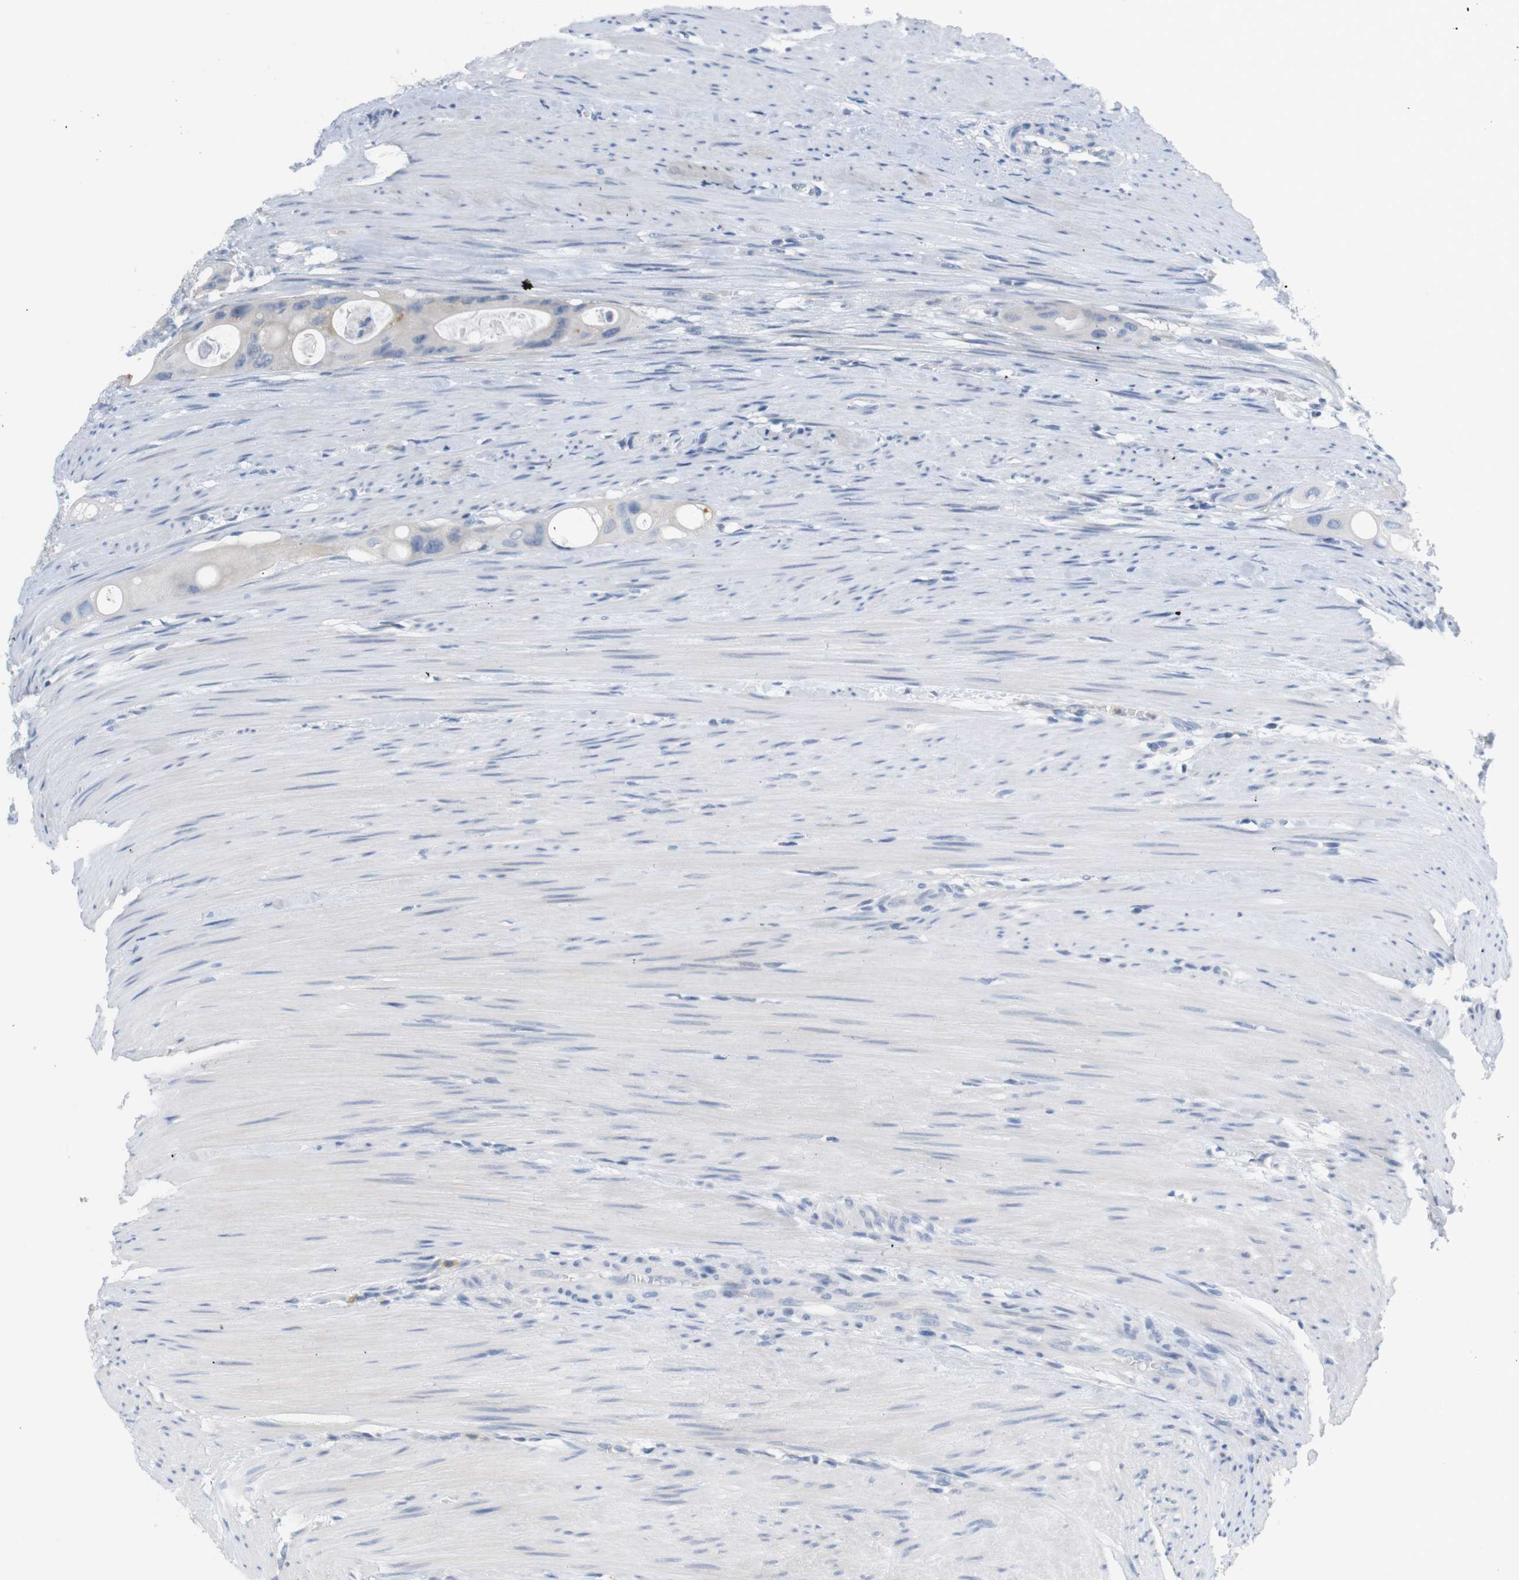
{"staining": {"intensity": "negative", "quantity": "none", "location": "none"}, "tissue": "colorectal cancer", "cell_type": "Tumor cells", "image_type": "cancer", "snomed": [{"axis": "morphology", "description": "Adenocarcinoma, NOS"}, {"axis": "topography", "description": "Colon"}], "caption": "Tumor cells show no significant protein expression in colorectal cancer.", "gene": "LRRK2", "patient": {"sex": "female", "age": 57}}